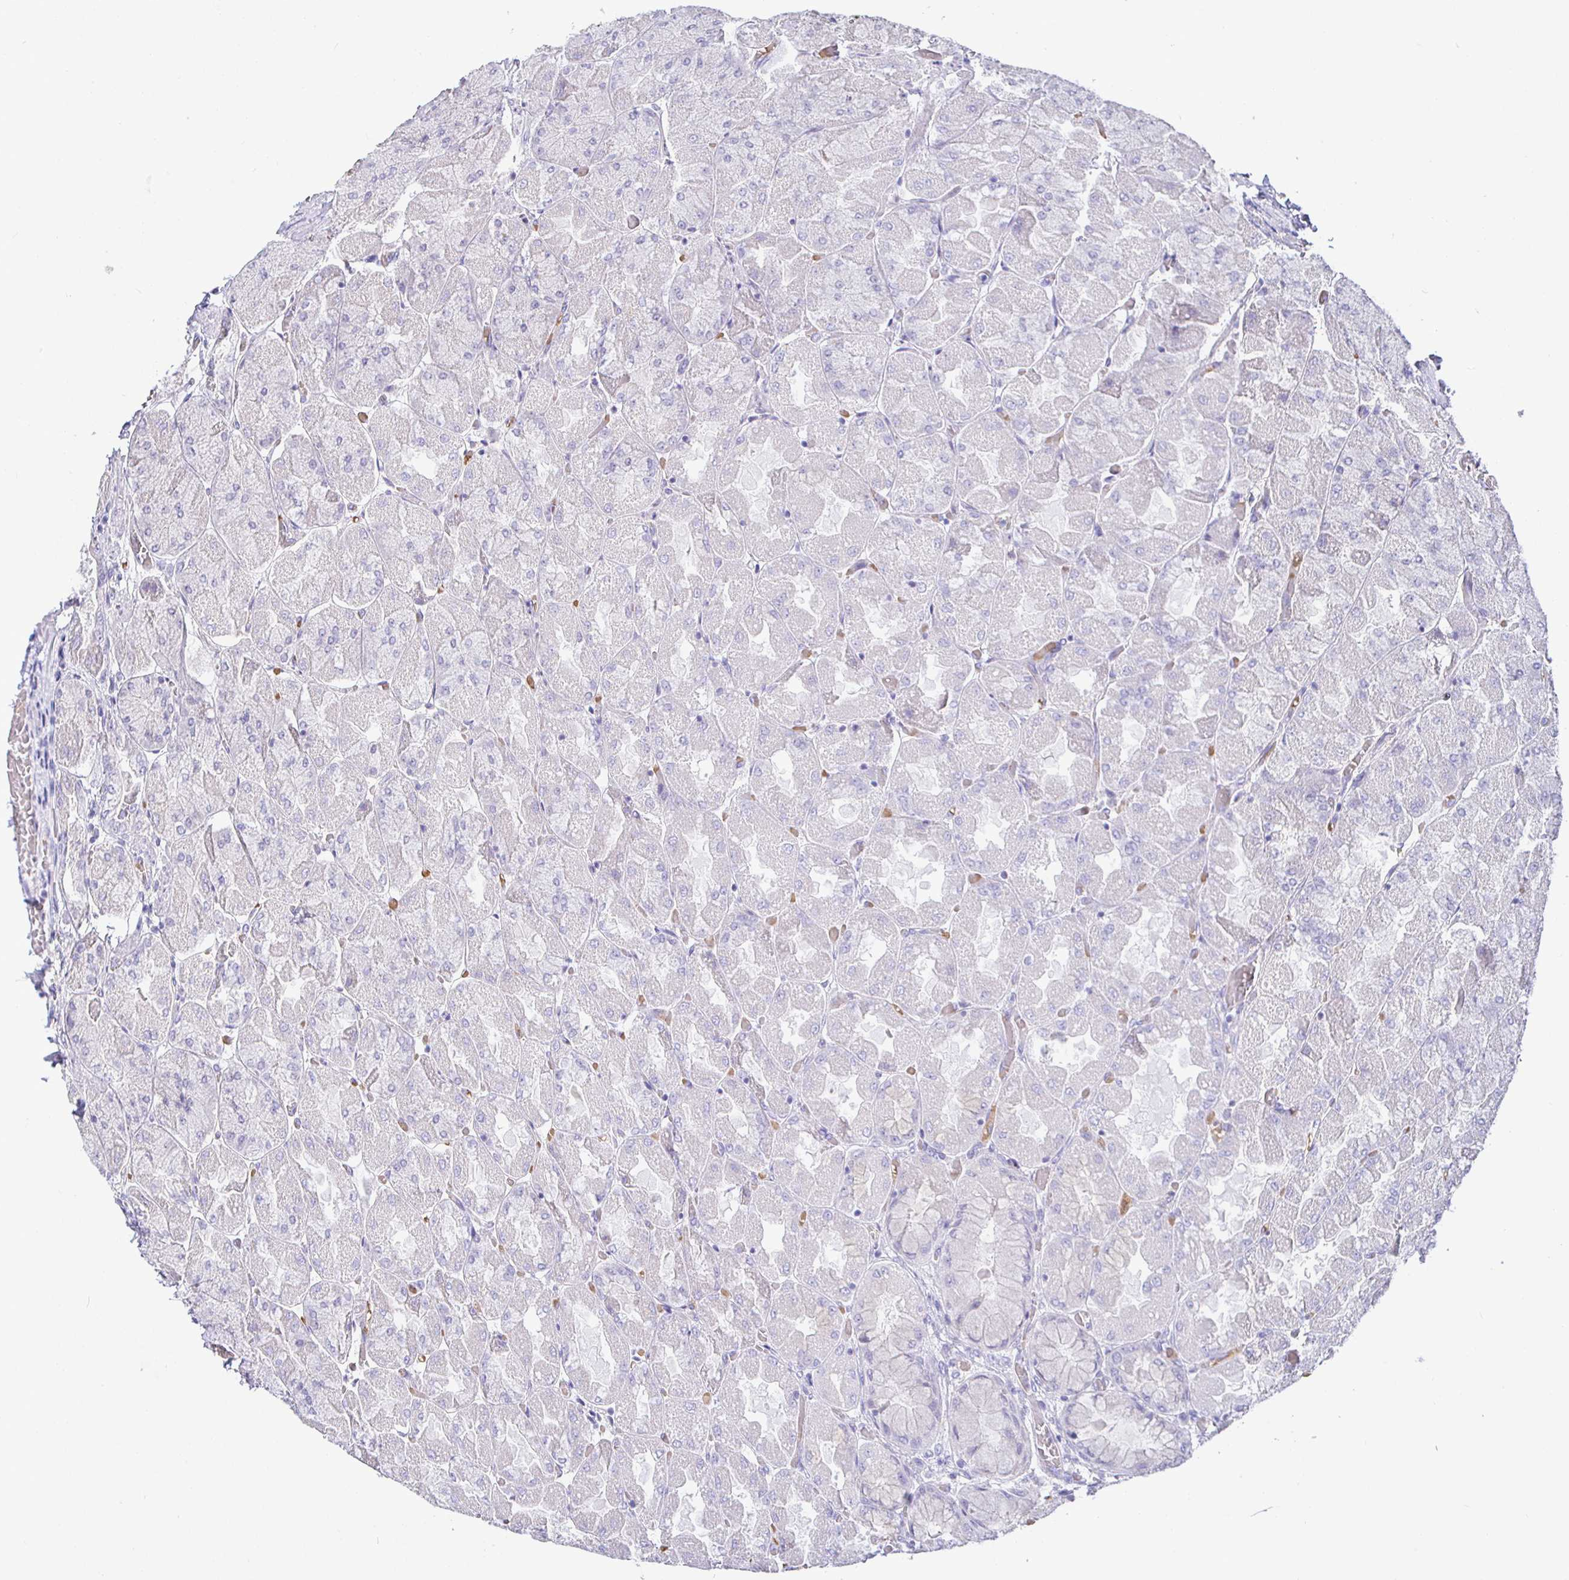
{"staining": {"intensity": "negative", "quantity": "none", "location": "none"}, "tissue": "stomach", "cell_type": "Glandular cells", "image_type": "normal", "snomed": [{"axis": "morphology", "description": "Normal tissue, NOS"}, {"axis": "topography", "description": "Stomach"}], "caption": "Glandular cells show no significant positivity in unremarkable stomach. (Brightfield microscopy of DAB (3,3'-diaminobenzidine) immunohistochemistry (IHC) at high magnification).", "gene": "SIRPA", "patient": {"sex": "female", "age": 61}}